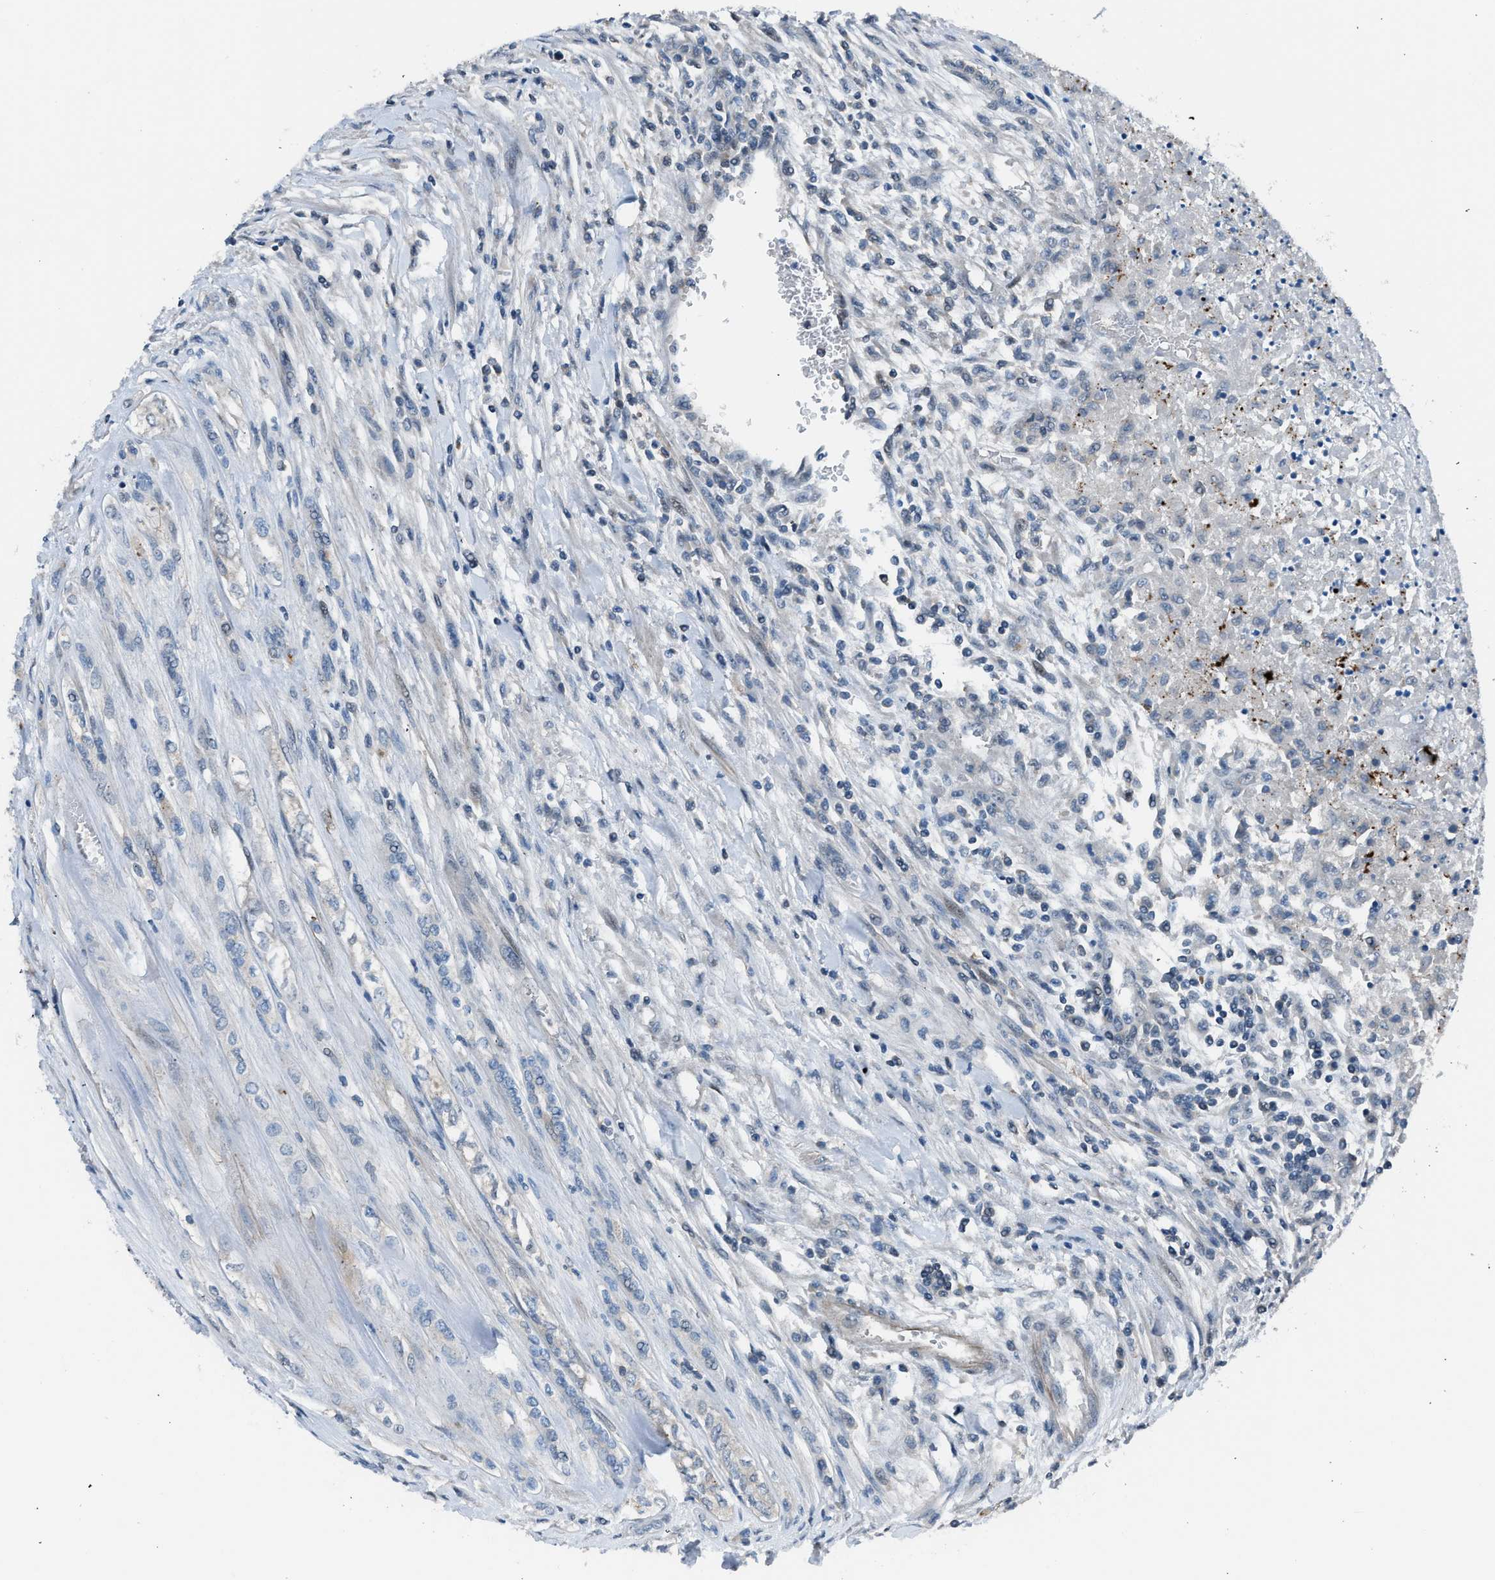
{"staining": {"intensity": "negative", "quantity": "none", "location": "none"}, "tissue": "renal cancer", "cell_type": "Tumor cells", "image_type": "cancer", "snomed": [{"axis": "morphology", "description": "Adenocarcinoma, NOS"}, {"axis": "topography", "description": "Kidney"}], "caption": "Renal adenocarcinoma was stained to show a protein in brown. There is no significant positivity in tumor cells. (Stains: DAB immunohistochemistry (IHC) with hematoxylin counter stain, Microscopy: brightfield microscopy at high magnification).", "gene": "LMLN", "patient": {"sex": "female", "age": 54}}